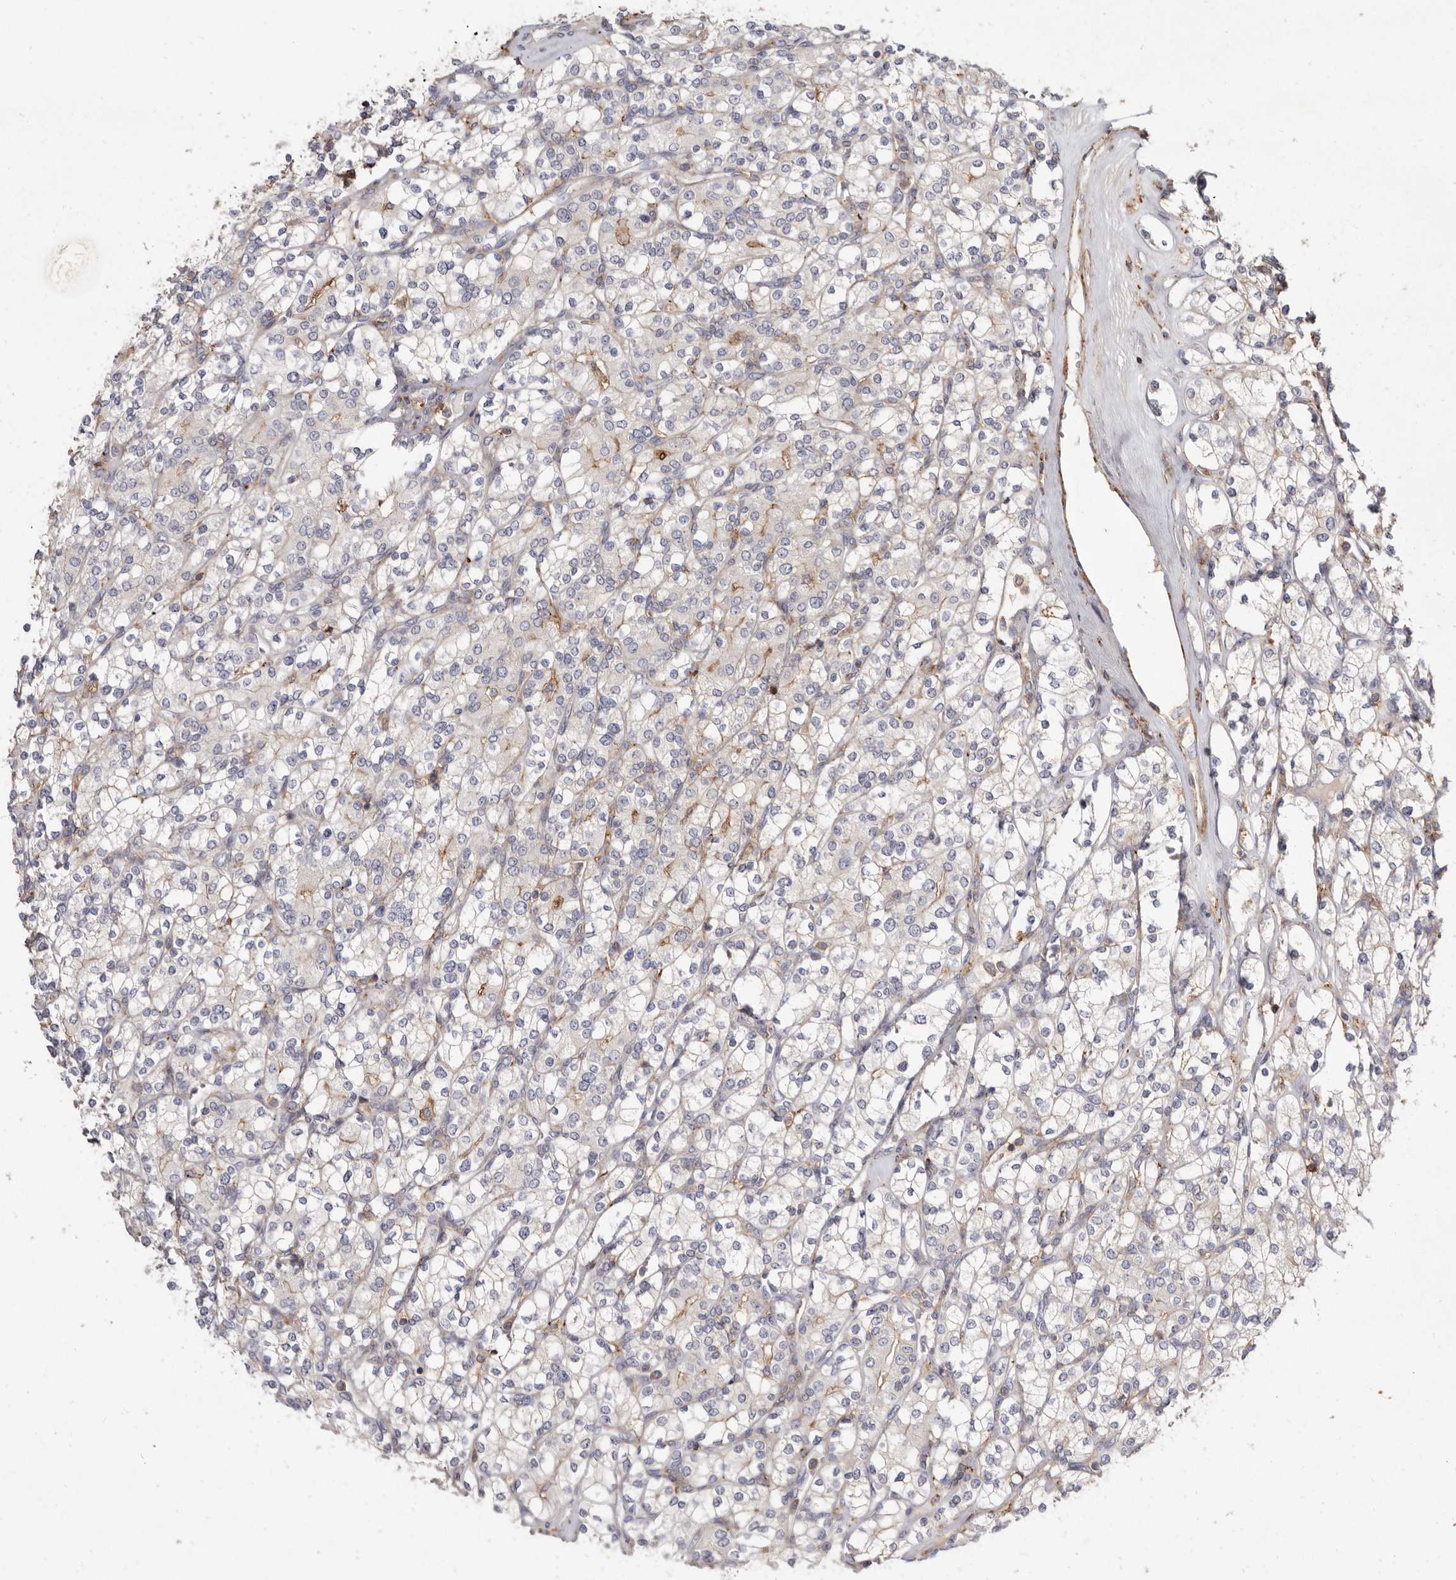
{"staining": {"intensity": "weak", "quantity": "<25%", "location": "cytoplasmic/membranous"}, "tissue": "renal cancer", "cell_type": "Tumor cells", "image_type": "cancer", "snomed": [{"axis": "morphology", "description": "Adenocarcinoma, NOS"}, {"axis": "topography", "description": "Kidney"}], "caption": "This image is of renal cancer (adenocarcinoma) stained with immunohistochemistry (IHC) to label a protein in brown with the nuclei are counter-stained blue. There is no positivity in tumor cells.", "gene": "KIF26B", "patient": {"sex": "male", "age": 77}}